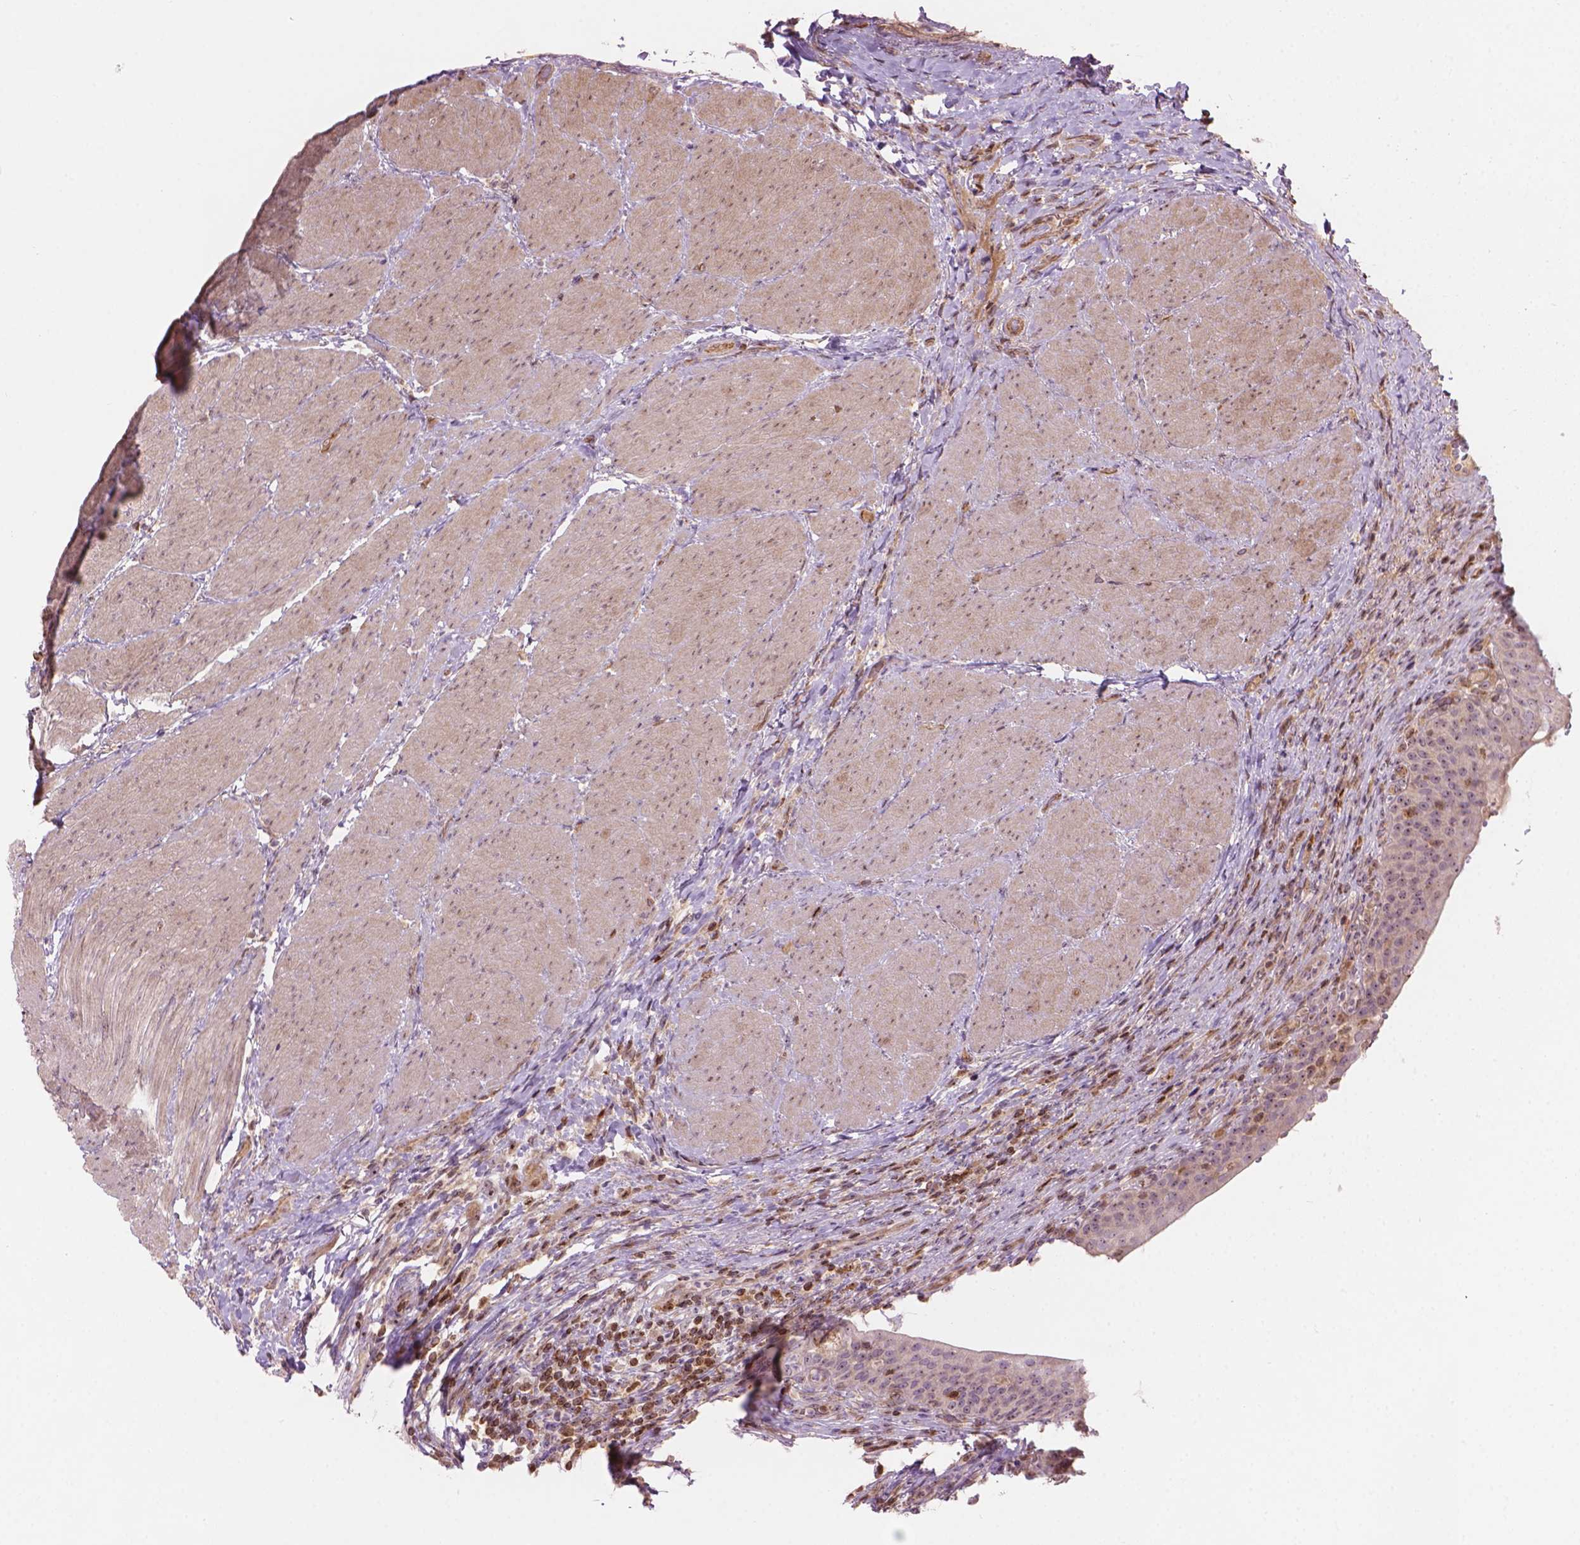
{"staining": {"intensity": "weak", "quantity": "25%-75%", "location": "nuclear"}, "tissue": "urinary bladder", "cell_type": "Urothelial cells", "image_type": "normal", "snomed": [{"axis": "morphology", "description": "Normal tissue, NOS"}, {"axis": "topography", "description": "Urinary bladder"}, {"axis": "topography", "description": "Peripheral nerve tissue"}], "caption": "Protein analysis of benign urinary bladder reveals weak nuclear expression in about 25%-75% of urothelial cells. (Brightfield microscopy of DAB IHC at high magnification).", "gene": "SMC2", "patient": {"sex": "male", "age": 66}}